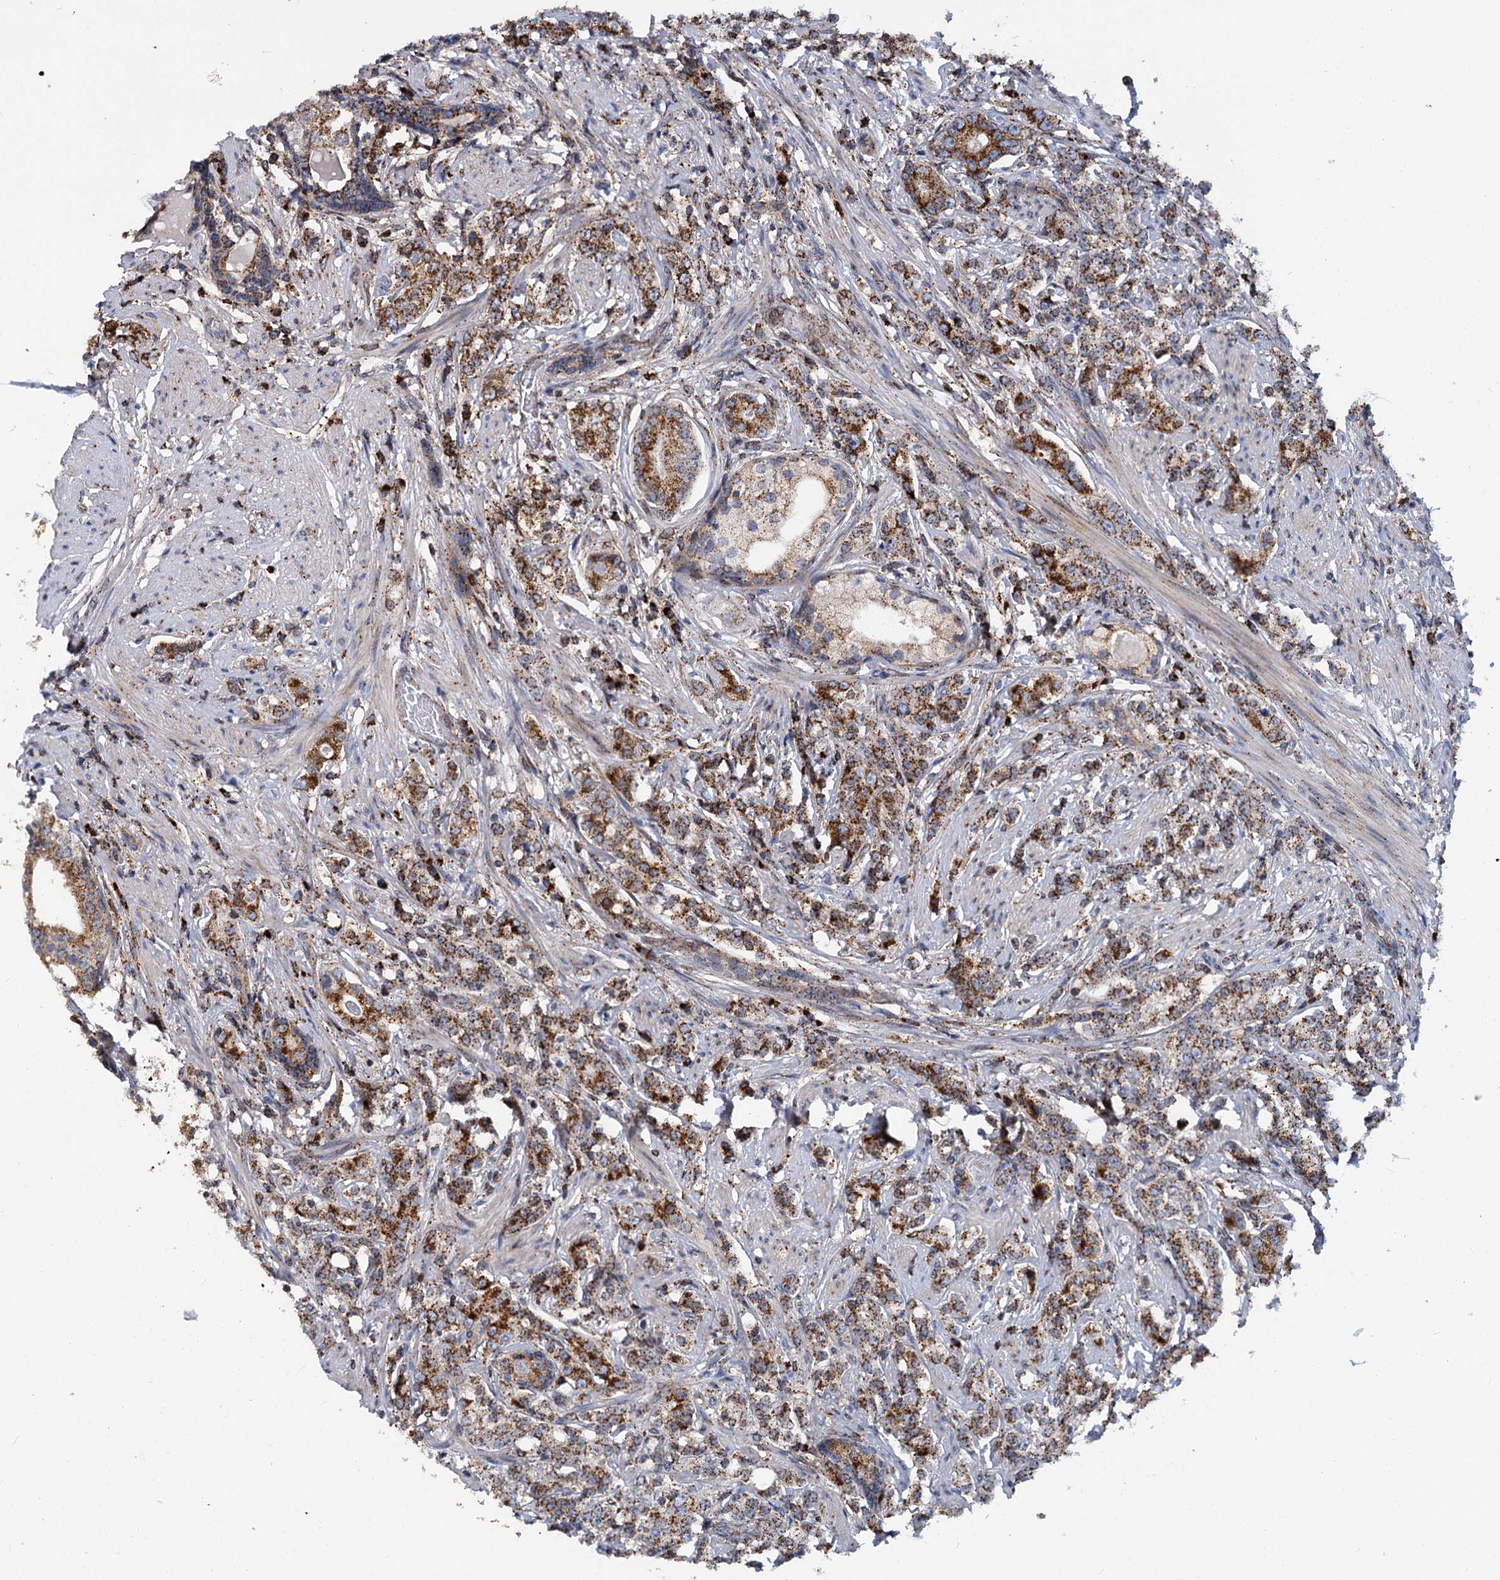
{"staining": {"intensity": "strong", "quantity": ">75%", "location": "cytoplasmic/membranous"}, "tissue": "prostate cancer", "cell_type": "Tumor cells", "image_type": "cancer", "snomed": [{"axis": "morphology", "description": "Adenocarcinoma, High grade"}, {"axis": "topography", "description": "Prostate"}], "caption": "Prostate cancer tissue displays strong cytoplasmic/membranous staining in about >75% of tumor cells, visualized by immunohistochemistry.", "gene": "SUPT20H", "patient": {"sex": "male", "age": 69}}